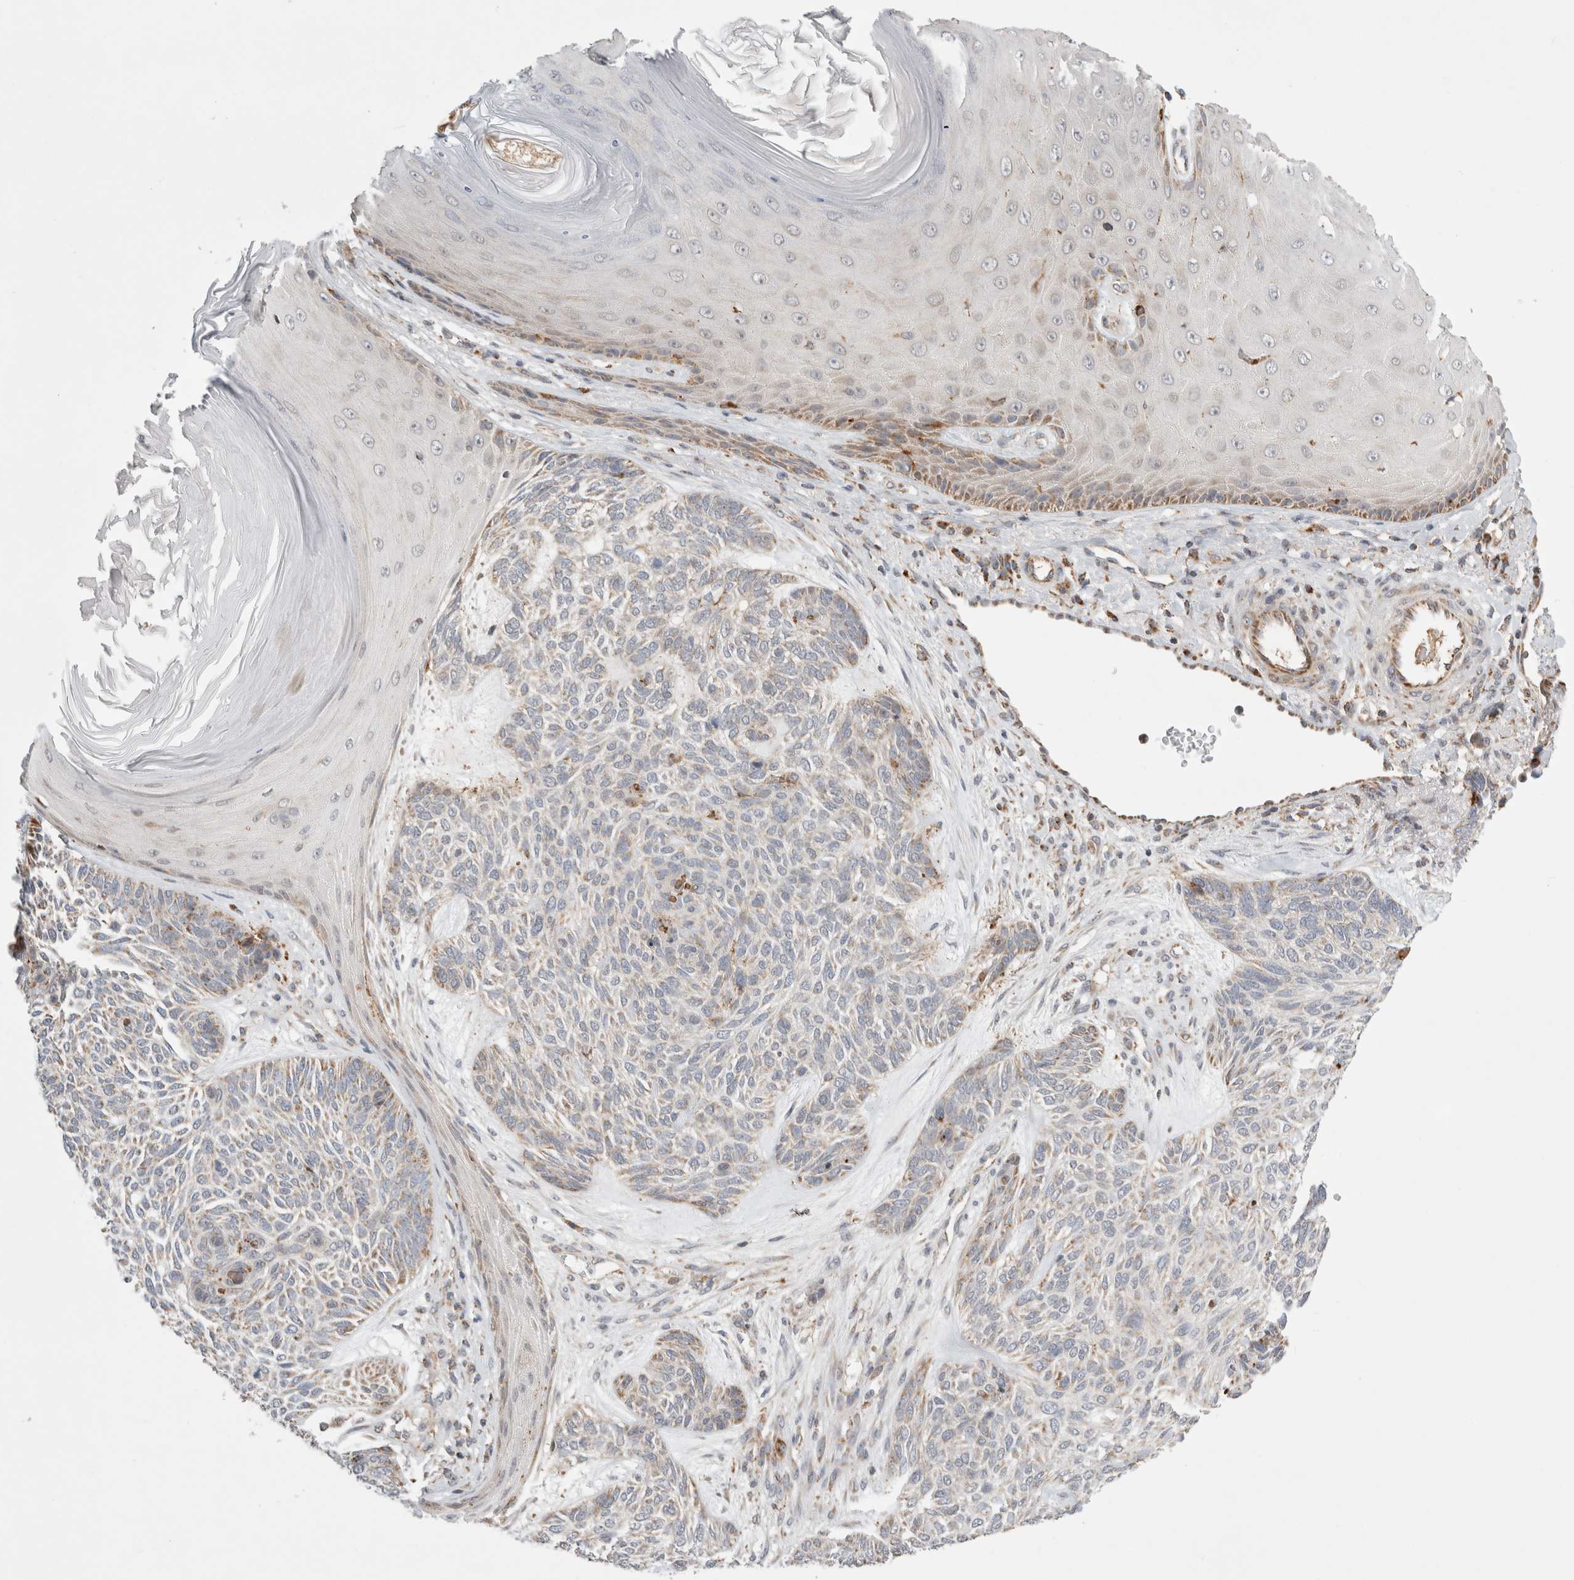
{"staining": {"intensity": "weak", "quantity": "<25%", "location": "cytoplasmic/membranous"}, "tissue": "skin cancer", "cell_type": "Tumor cells", "image_type": "cancer", "snomed": [{"axis": "morphology", "description": "Basal cell carcinoma"}, {"axis": "topography", "description": "Skin"}], "caption": "IHC image of skin cancer stained for a protein (brown), which exhibits no expression in tumor cells.", "gene": "HROB", "patient": {"sex": "male", "age": 55}}